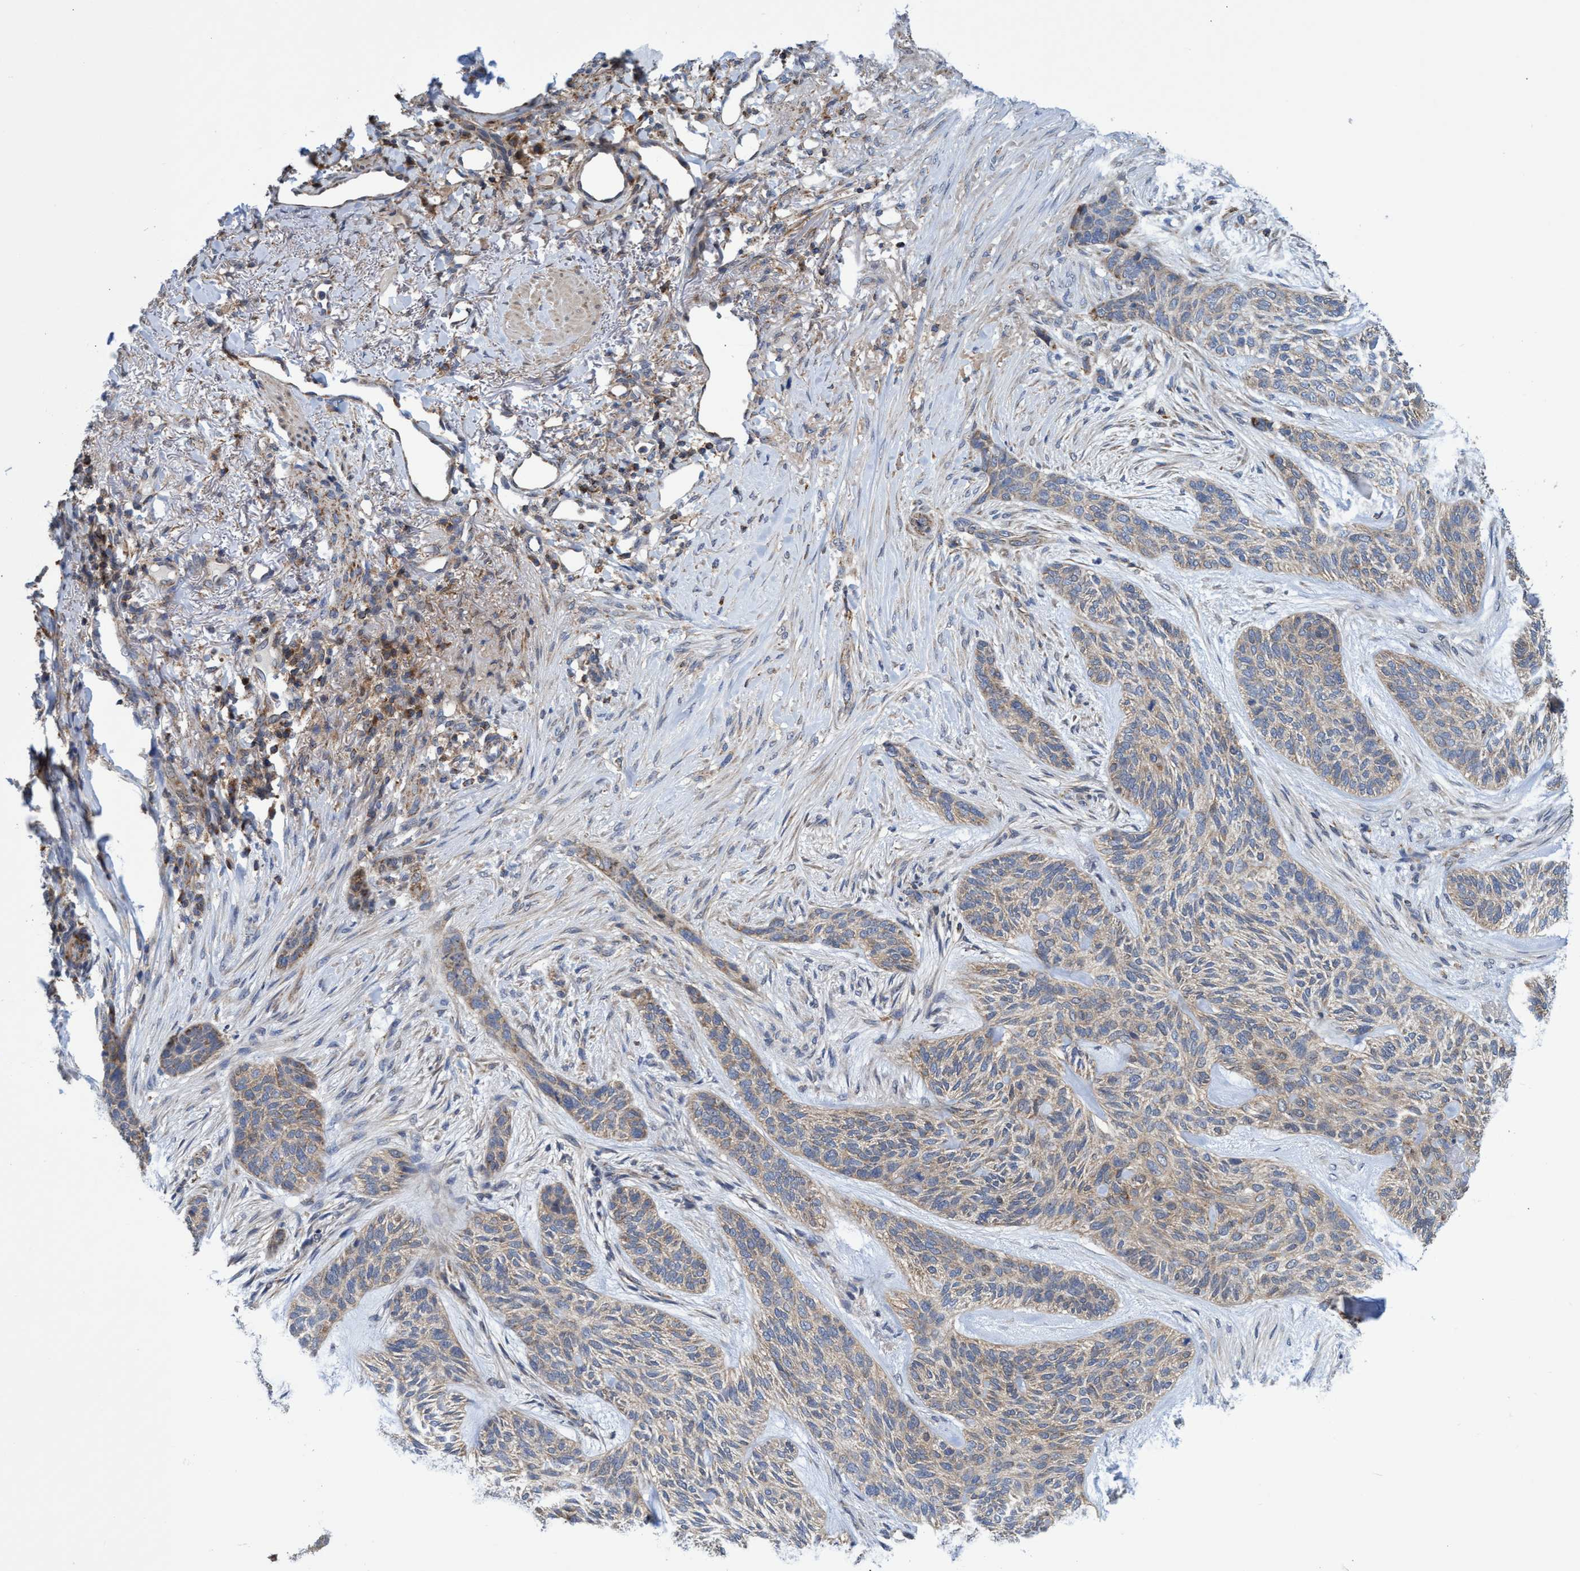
{"staining": {"intensity": "weak", "quantity": ">75%", "location": "cytoplasmic/membranous"}, "tissue": "skin cancer", "cell_type": "Tumor cells", "image_type": "cancer", "snomed": [{"axis": "morphology", "description": "Basal cell carcinoma"}, {"axis": "topography", "description": "Skin"}], "caption": "A brown stain highlights weak cytoplasmic/membranous expression of a protein in human skin cancer (basal cell carcinoma) tumor cells. (DAB = brown stain, brightfield microscopy at high magnification).", "gene": "CRYZ", "patient": {"sex": "male", "age": 55}}